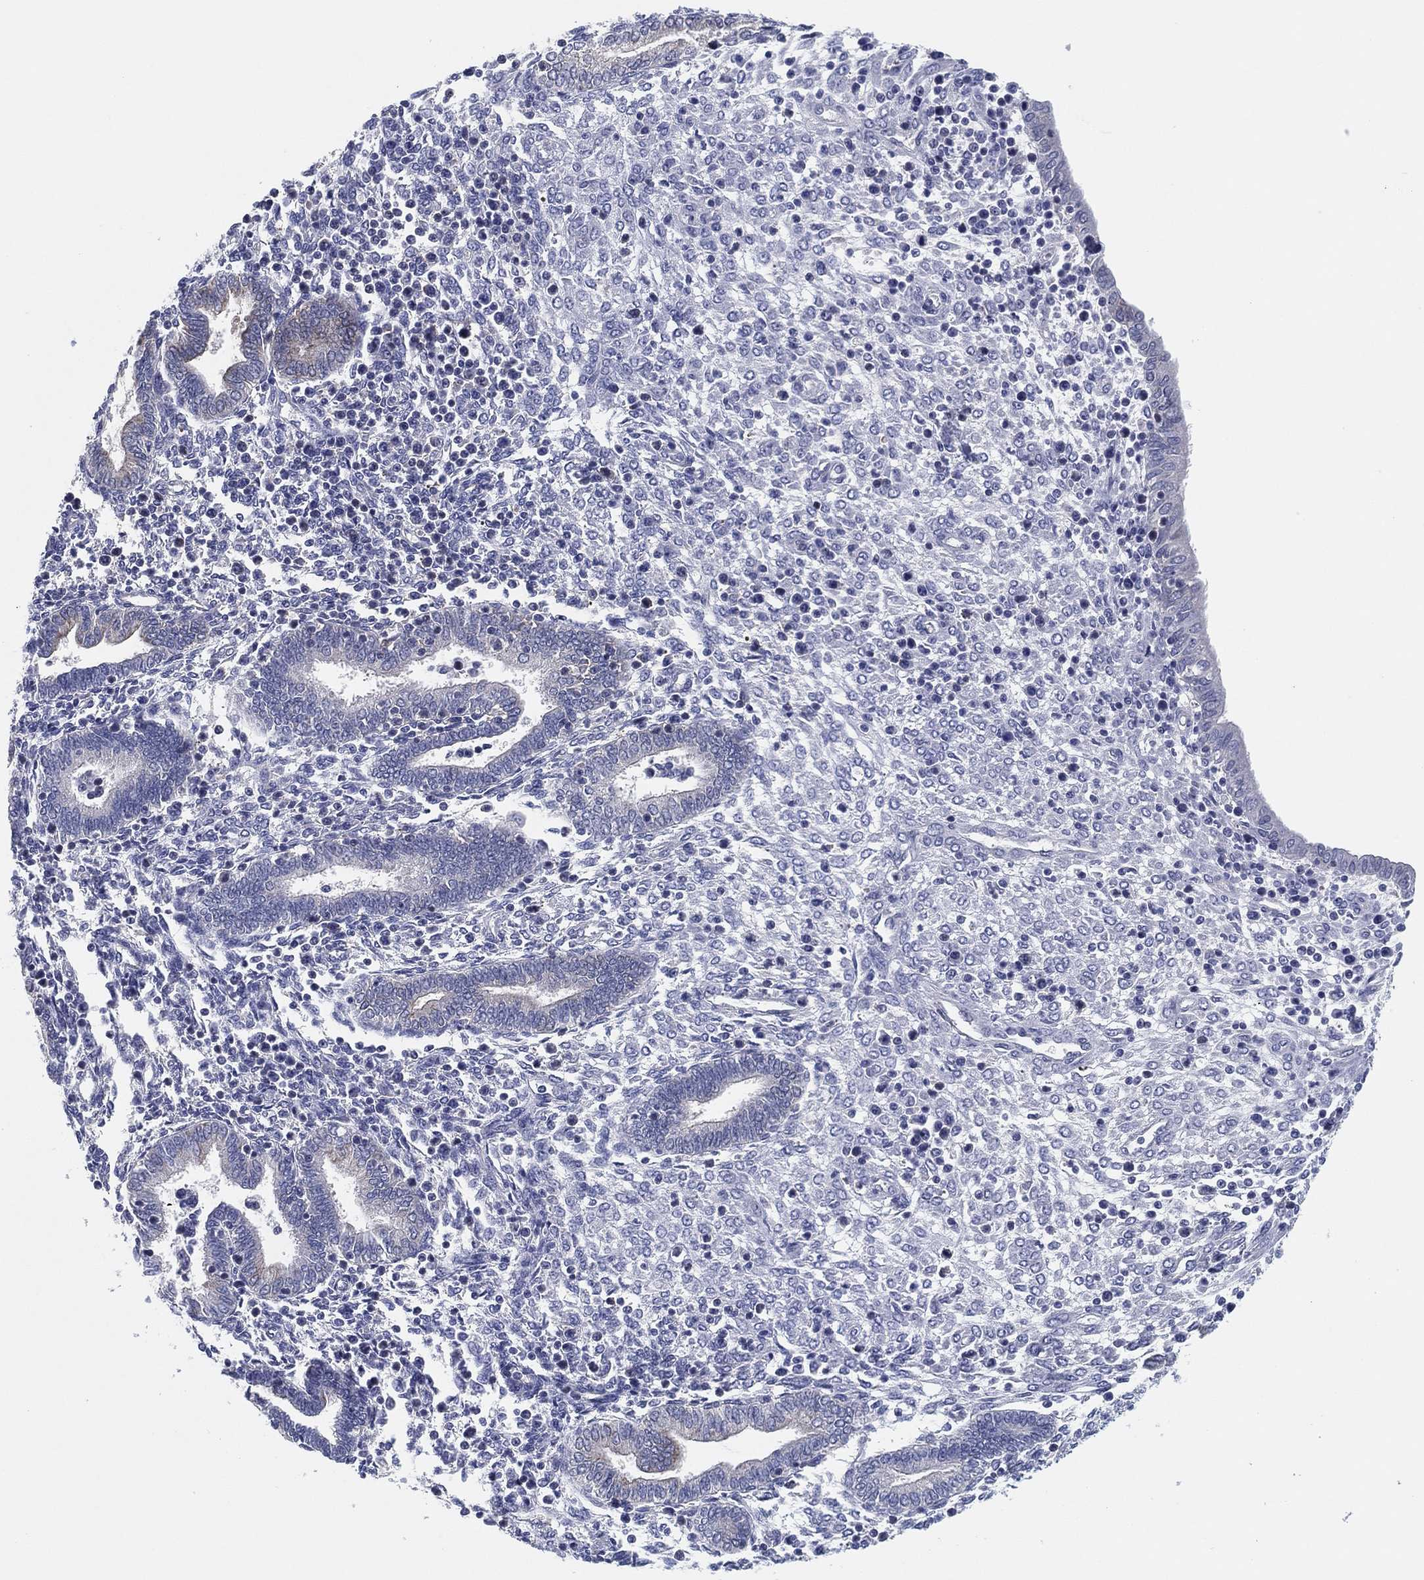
{"staining": {"intensity": "negative", "quantity": "none", "location": "none"}, "tissue": "endometrium", "cell_type": "Cells in endometrial stroma", "image_type": "normal", "snomed": [{"axis": "morphology", "description": "Normal tissue, NOS"}, {"axis": "topography", "description": "Endometrium"}], "caption": "A high-resolution photomicrograph shows immunohistochemistry staining of normal endometrium, which displays no significant positivity in cells in endometrial stroma.", "gene": "HEATR4", "patient": {"sex": "female", "age": 42}}